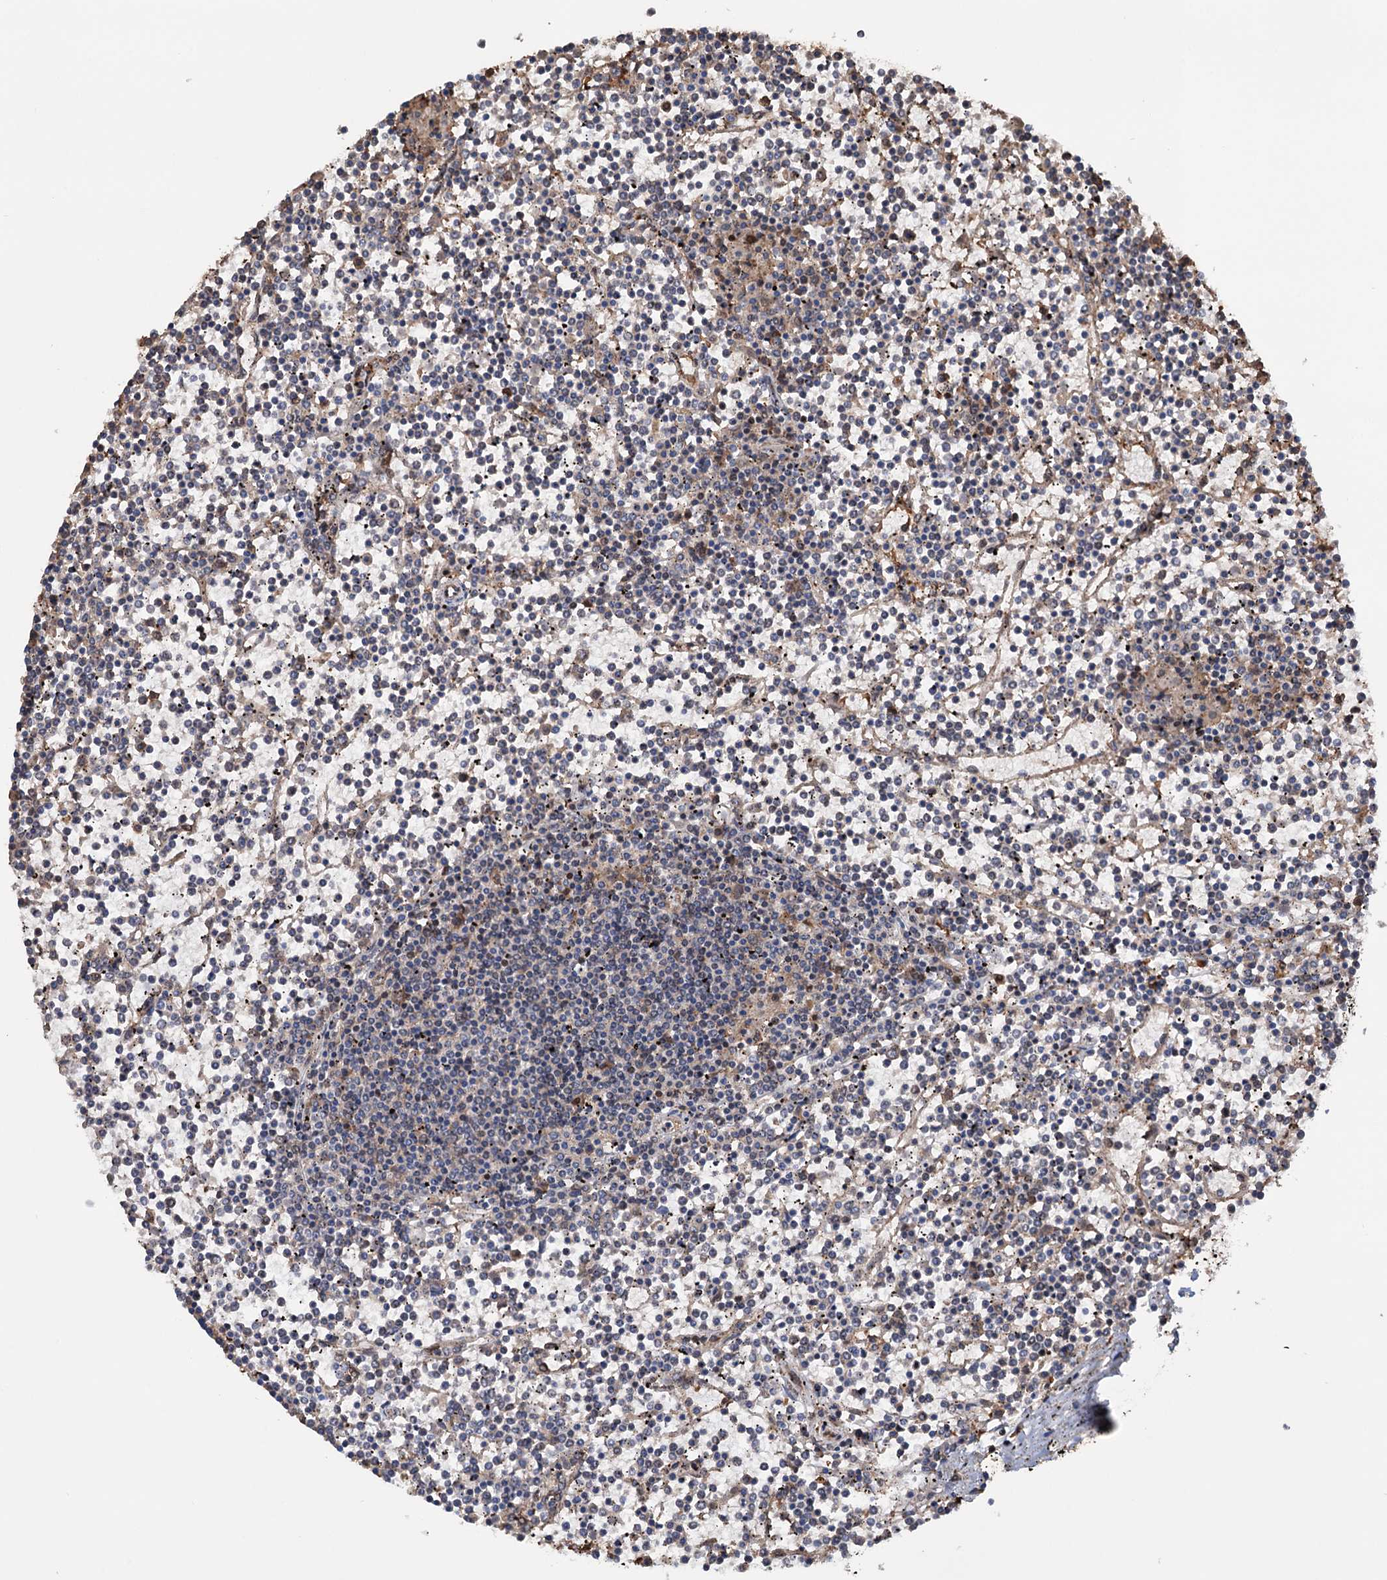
{"staining": {"intensity": "negative", "quantity": "none", "location": "none"}, "tissue": "lymphoma", "cell_type": "Tumor cells", "image_type": "cancer", "snomed": [{"axis": "morphology", "description": "Malignant lymphoma, non-Hodgkin's type, Low grade"}, {"axis": "topography", "description": "Spleen"}], "caption": "Malignant lymphoma, non-Hodgkin's type (low-grade) was stained to show a protein in brown. There is no significant staining in tumor cells.", "gene": "NCAPD2", "patient": {"sex": "female", "age": 19}}